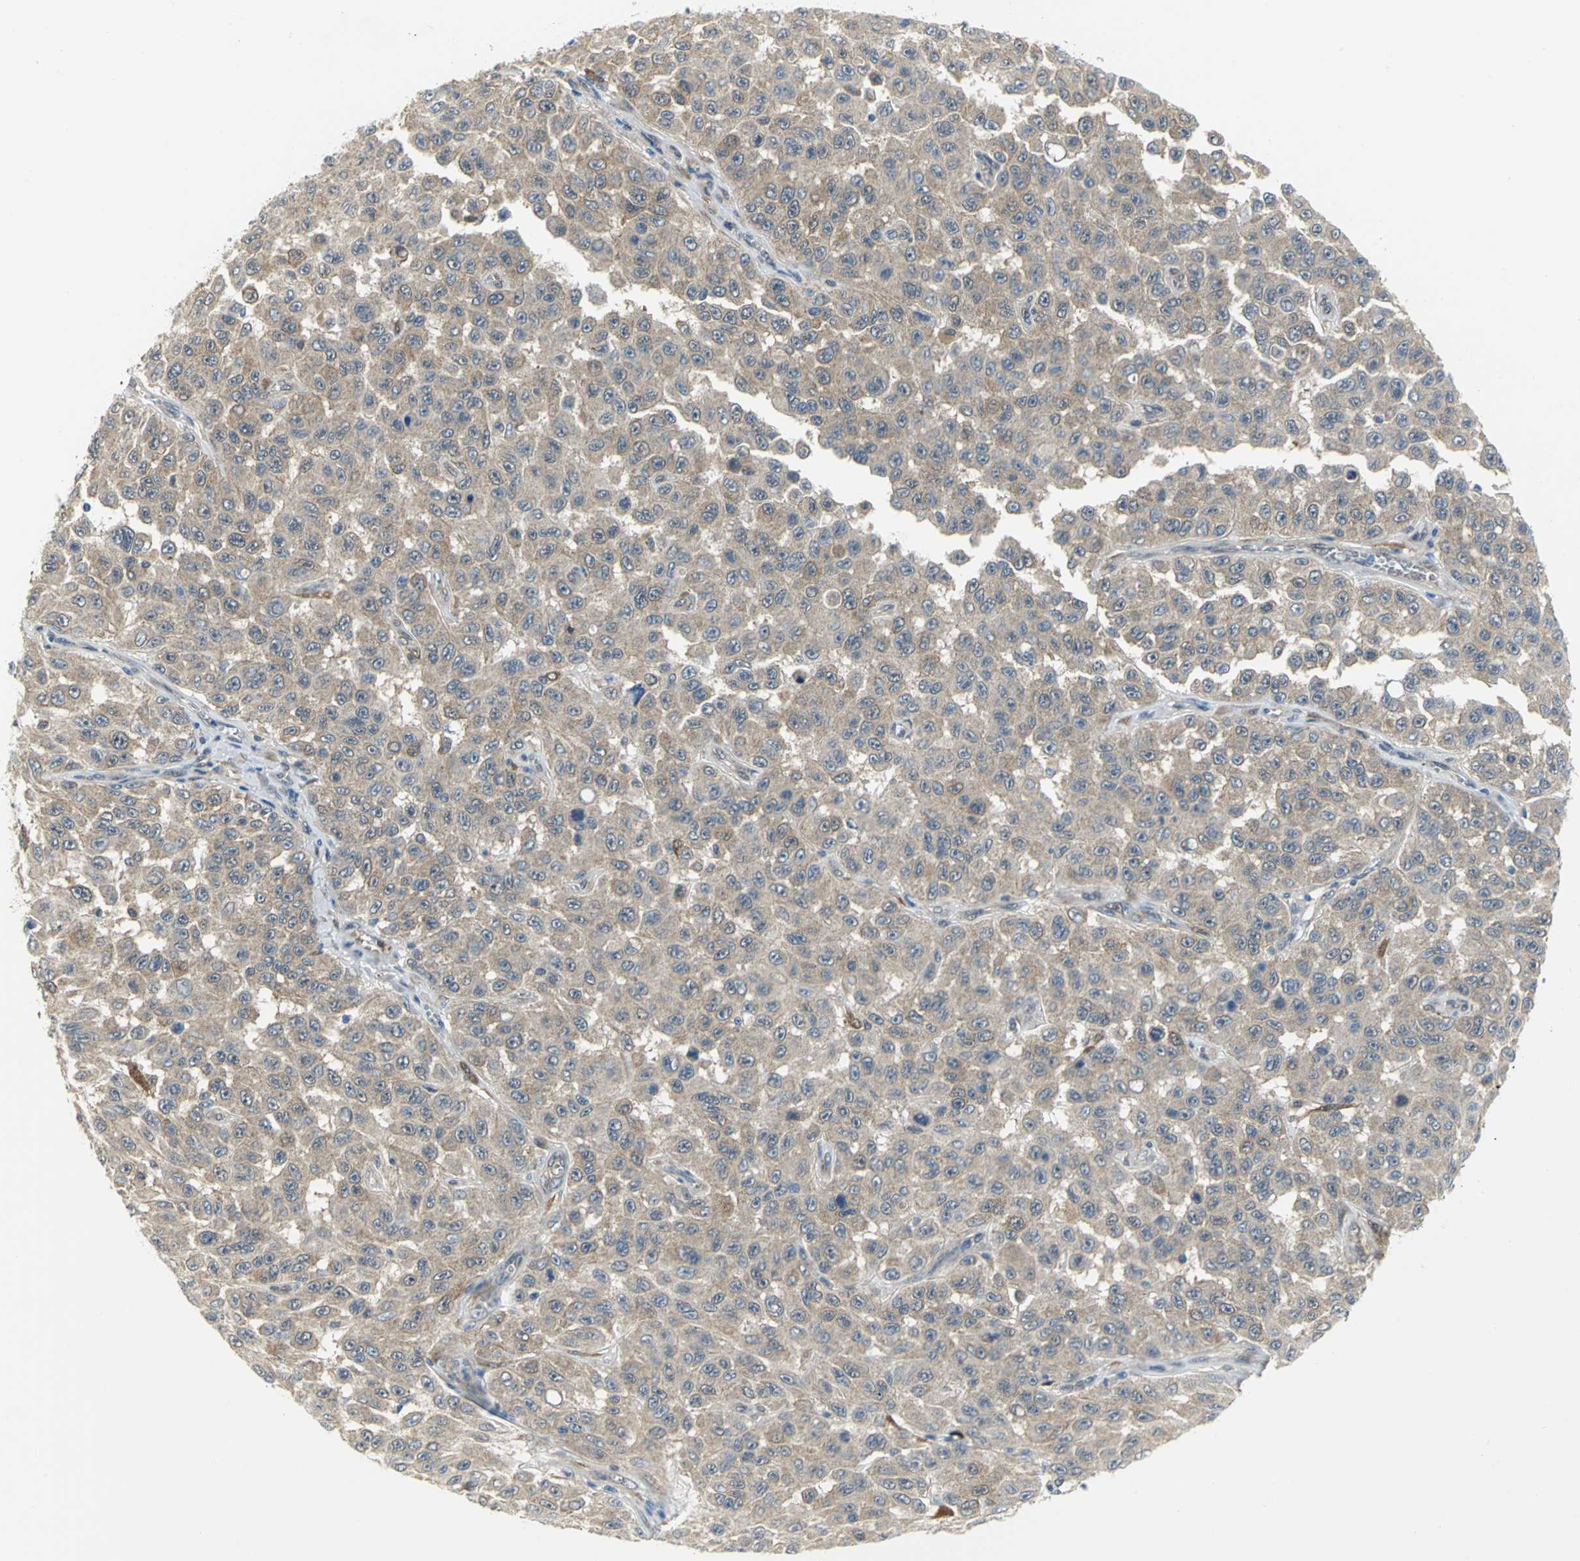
{"staining": {"intensity": "weak", "quantity": ">75%", "location": "cytoplasmic/membranous"}, "tissue": "melanoma", "cell_type": "Tumor cells", "image_type": "cancer", "snomed": [{"axis": "morphology", "description": "Malignant melanoma, NOS"}, {"axis": "topography", "description": "Skin"}], "caption": "Human melanoma stained for a protein (brown) reveals weak cytoplasmic/membranous positive positivity in approximately >75% of tumor cells.", "gene": "PGM3", "patient": {"sex": "male", "age": 30}}